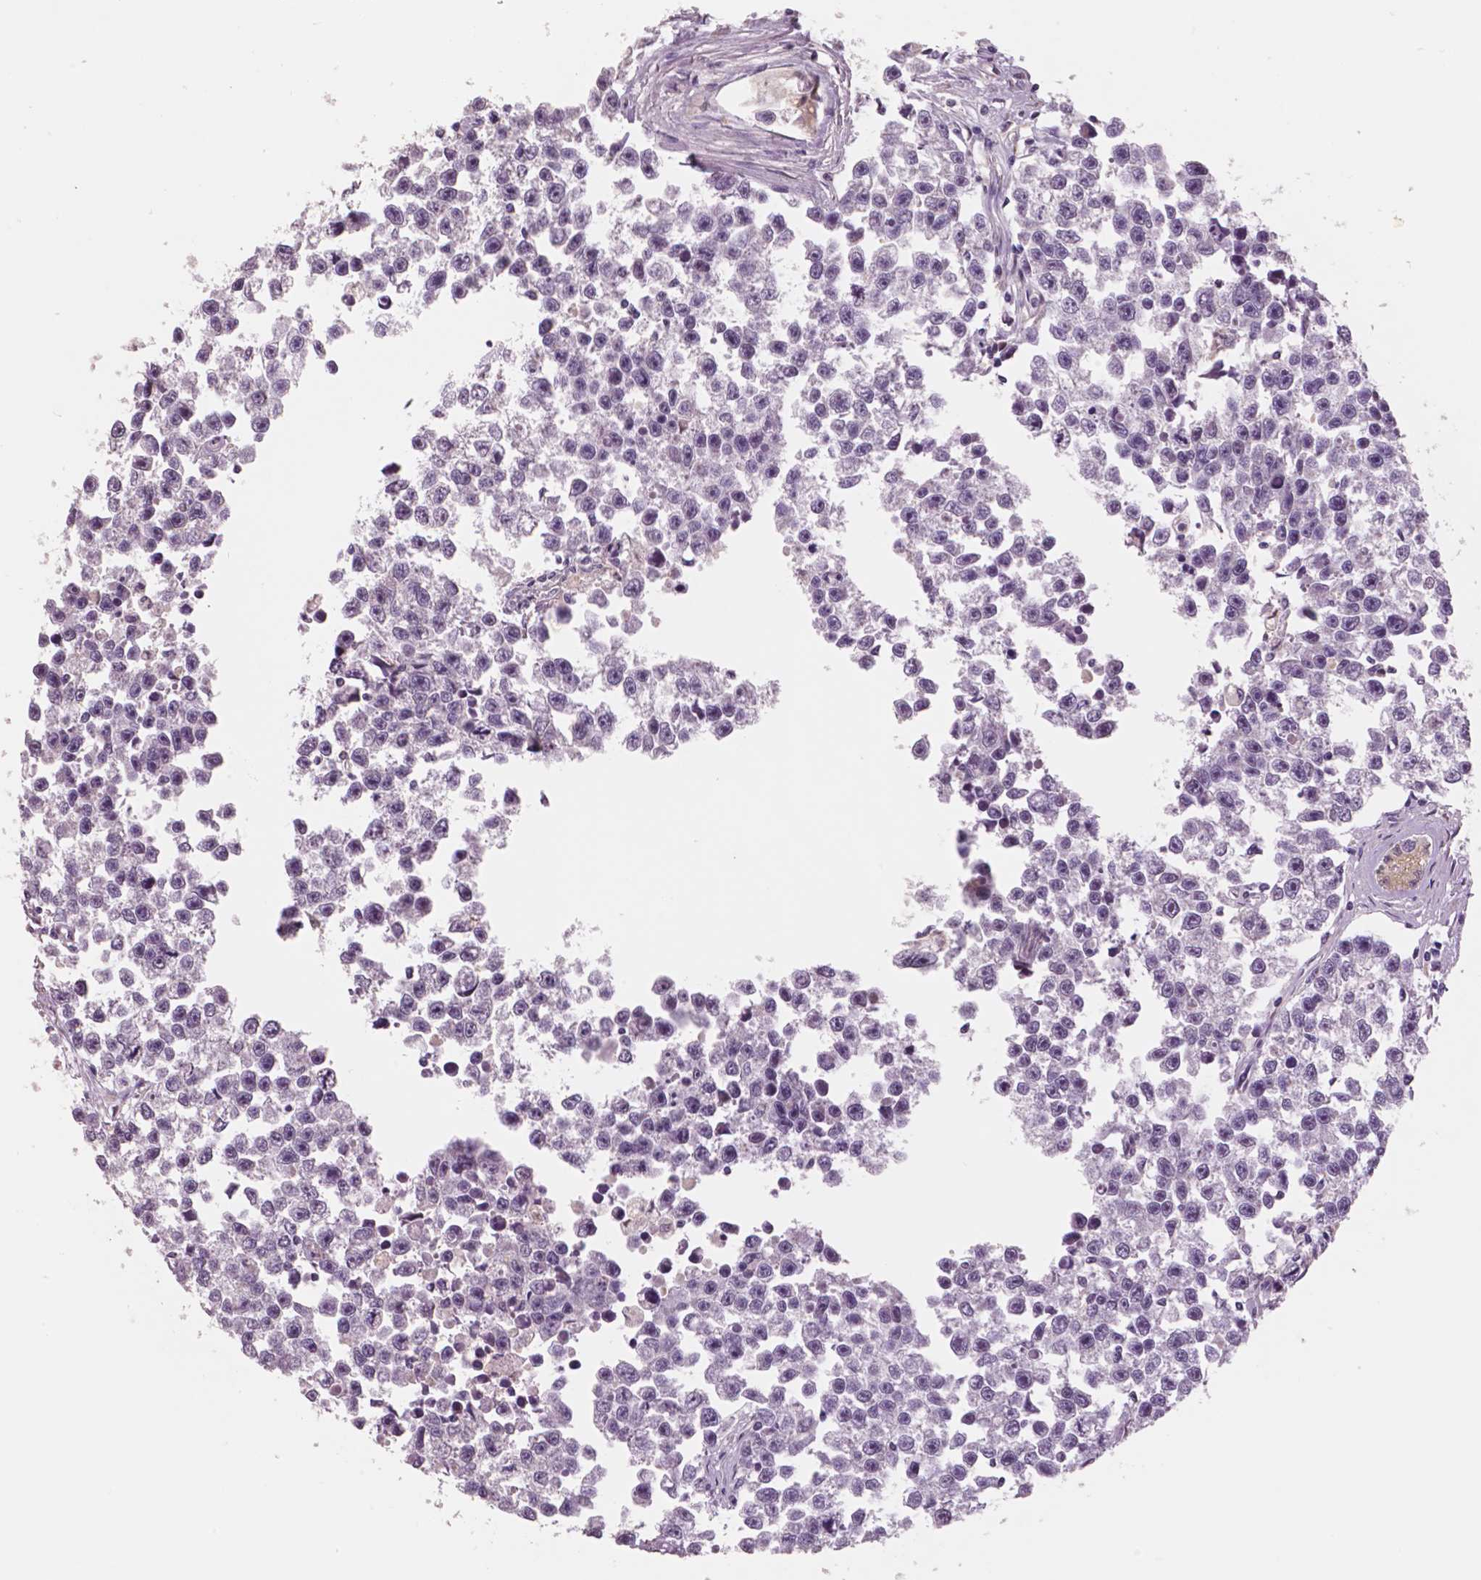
{"staining": {"intensity": "negative", "quantity": "none", "location": "none"}, "tissue": "testis cancer", "cell_type": "Tumor cells", "image_type": "cancer", "snomed": [{"axis": "morphology", "description": "Seminoma, NOS"}, {"axis": "topography", "description": "Testis"}], "caption": "Immunohistochemistry (IHC) histopathology image of human testis cancer (seminoma) stained for a protein (brown), which reveals no staining in tumor cells.", "gene": "STAT3", "patient": {"sex": "male", "age": 26}}